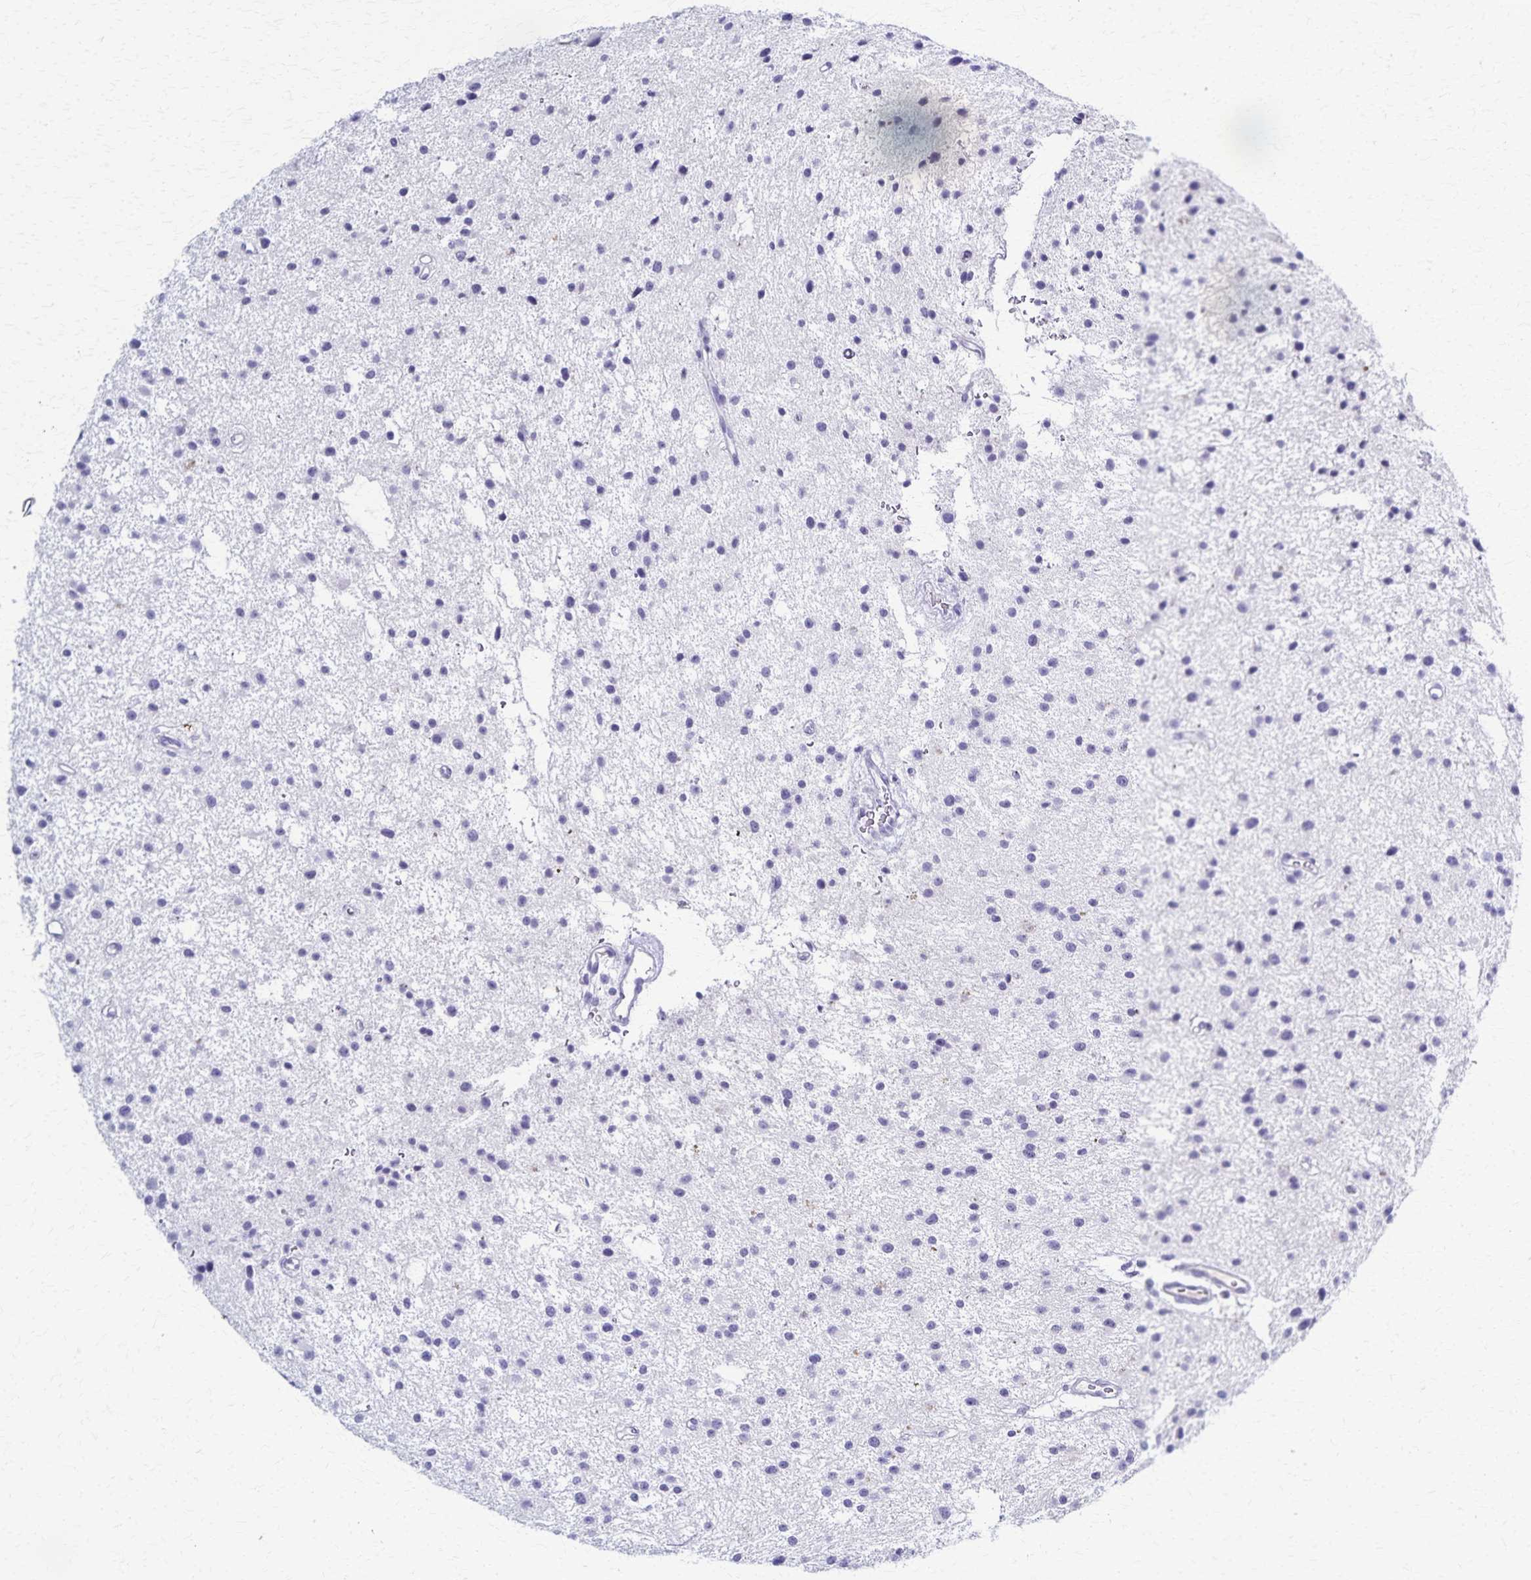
{"staining": {"intensity": "negative", "quantity": "none", "location": "none"}, "tissue": "glioma", "cell_type": "Tumor cells", "image_type": "cancer", "snomed": [{"axis": "morphology", "description": "Glioma, malignant, Low grade"}, {"axis": "topography", "description": "Brain"}], "caption": "A histopathology image of malignant low-grade glioma stained for a protein displays no brown staining in tumor cells. Brightfield microscopy of immunohistochemistry stained with DAB (3,3'-diaminobenzidine) (brown) and hematoxylin (blue), captured at high magnification.", "gene": "TMEM60", "patient": {"sex": "male", "age": 43}}